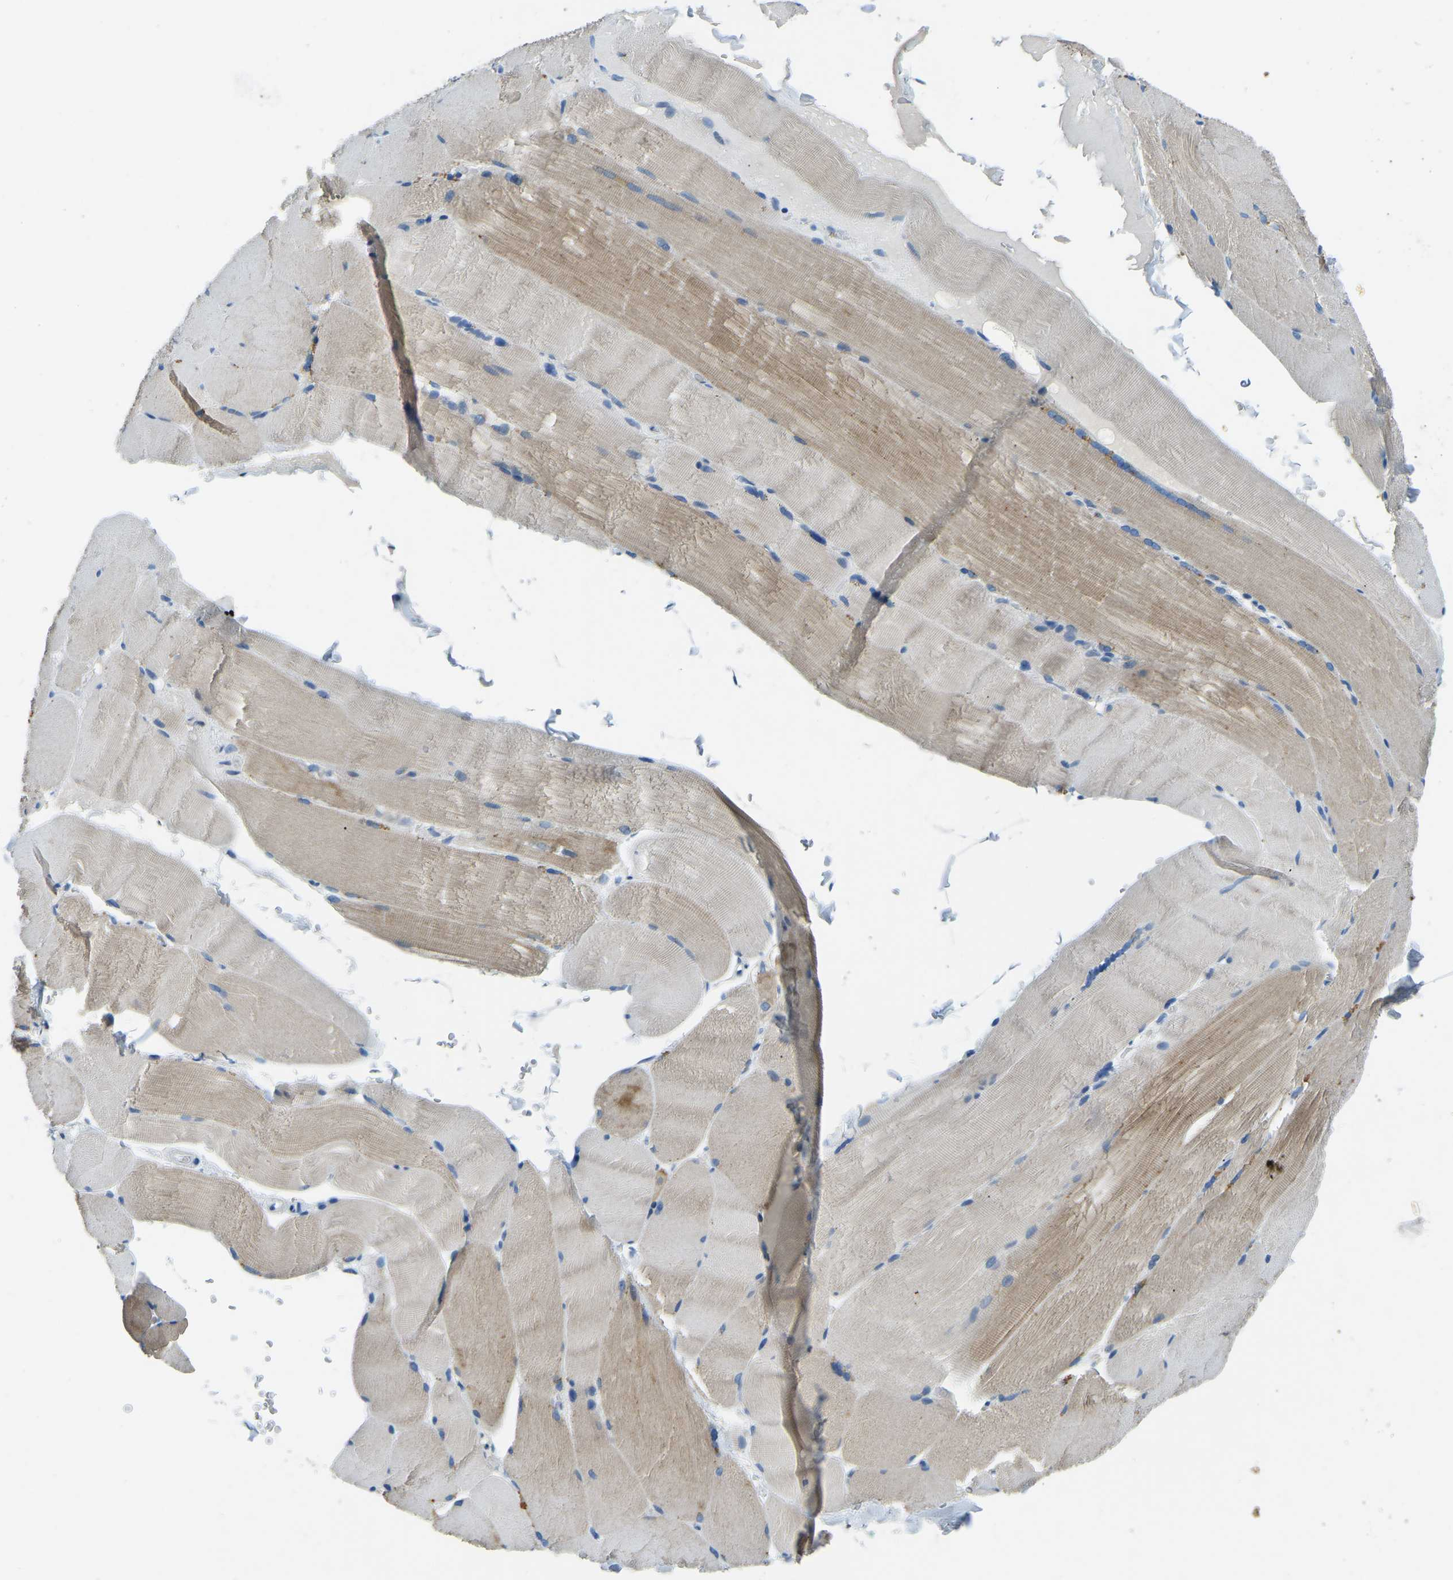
{"staining": {"intensity": "moderate", "quantity": "25%-75%", "location": "cytoplasmic/membranous"}, "tissue": "skeletal muscle", "cell_type": "Myocytes", "image_type": "normal", "snomed": [{"axis": "morphology", "description": "Normal tissue, NOS"}, {"axis": "topography", "description": "Skin"}, {"axis": "topography", "description": "Skeletal muscle"}], "caption": "The photomicrograph shows a brown stain indicating the presence of a protein in the cytoplasmic/membranous of myocytes in skeletal muscle.", "gene": "XIRP1", "patient": {"sex": "male", "age": 83}}